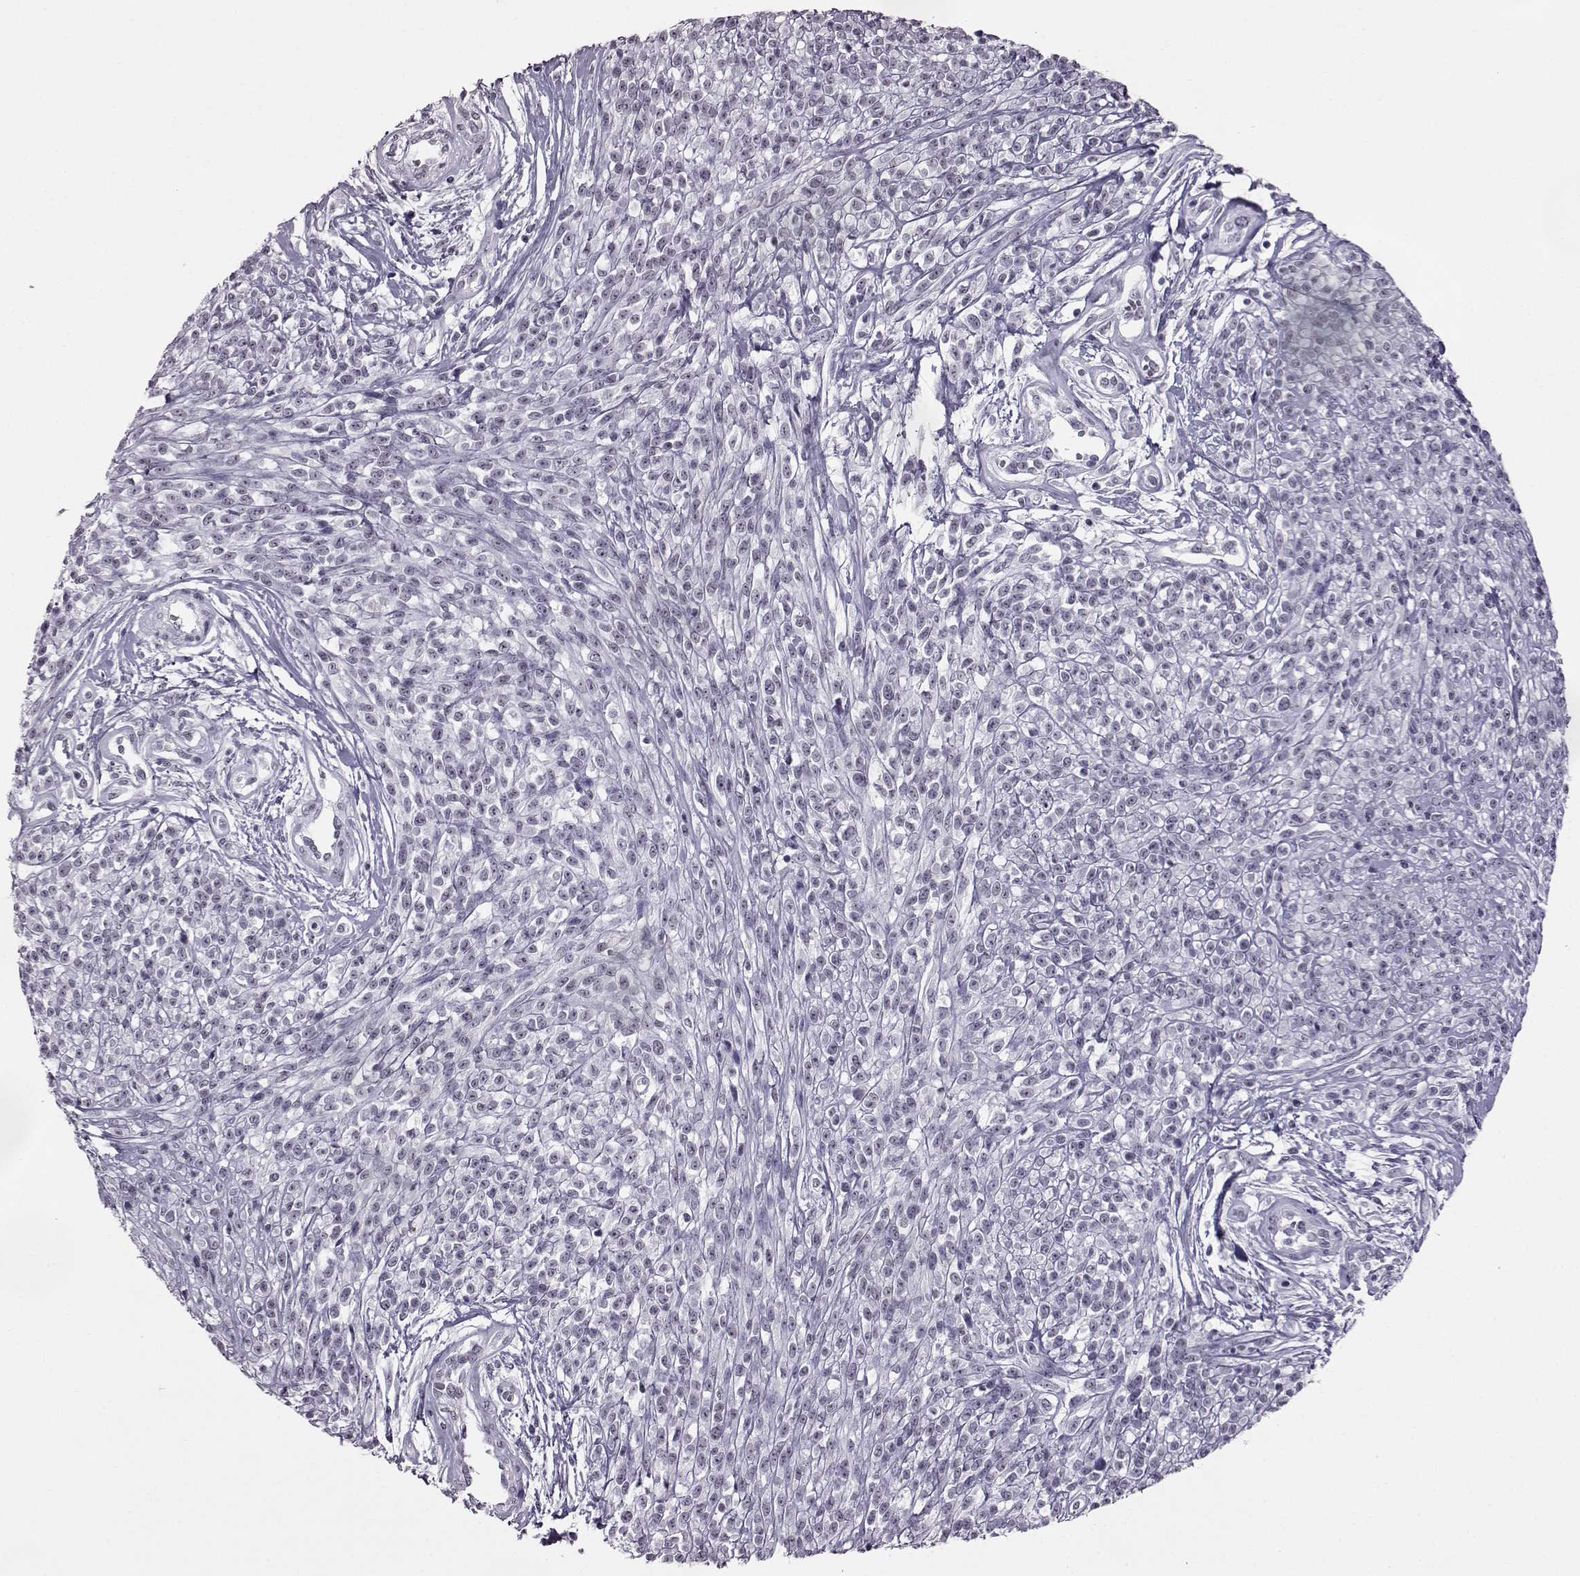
{"staining": {"intensity": "weak", "quantity": "<25%", "location": "nuclear"}, "tissue": "melanoma", "cell_type": "Tumor cells", "image_type": "cancer", "snomed": [{"axis": "morphology", "description": "Malignant melanoma, NOS"}, {"axis": "topography", "description": "Skin"}, {"axis": "topography", "description": "Skin of trunk"}], "caption": "Human melanoma stained for a protein using immunohistochemistry (IHC) exhibits no staining in tumor cells.", "gene": "ADGRG2", "patient": {"sex": "male", "age": 74}}